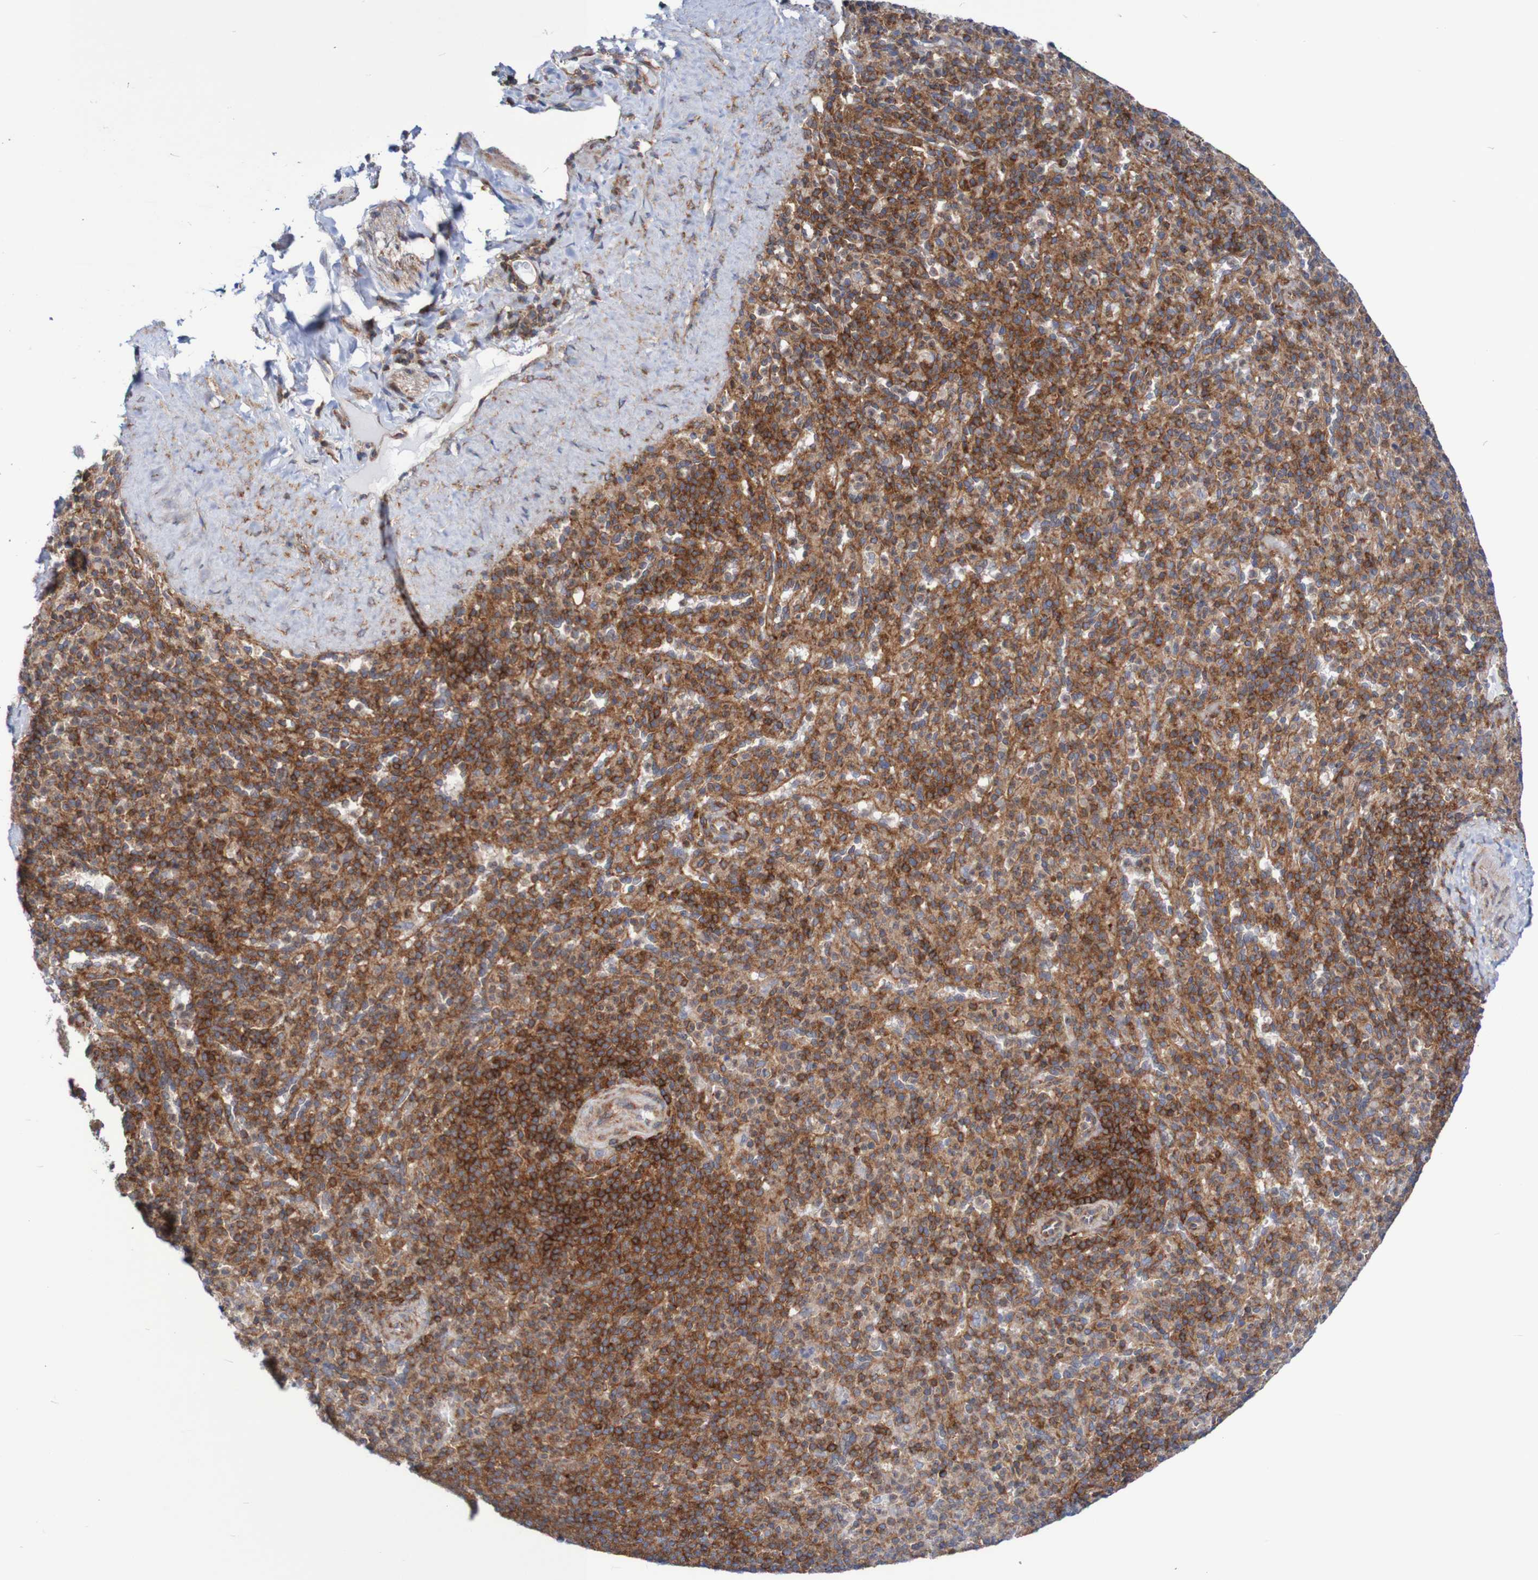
{"staining": {"intensity": "moderate", "quantity": ">75%", "location": "cytoplasmic/membranous"}, "tissue": "spleen", "cell_type": "Cells in red pulp", "image_type": "normal", "snomed": [{"axis": "morphology", "description": "Normal tissue, NOS"}, {"axis": "topography", "description": "Spleen"}], "caption": "Immunohistochemistry (DAB (3,3'-diaminobenzidine)) staining of benign spleen demonstrates moderate cytoplasmic/membranous protein positivity in about >75% of cells in red pulp.", "gene": "FXR2", "patient": {"sex": "male", "age": 36}}